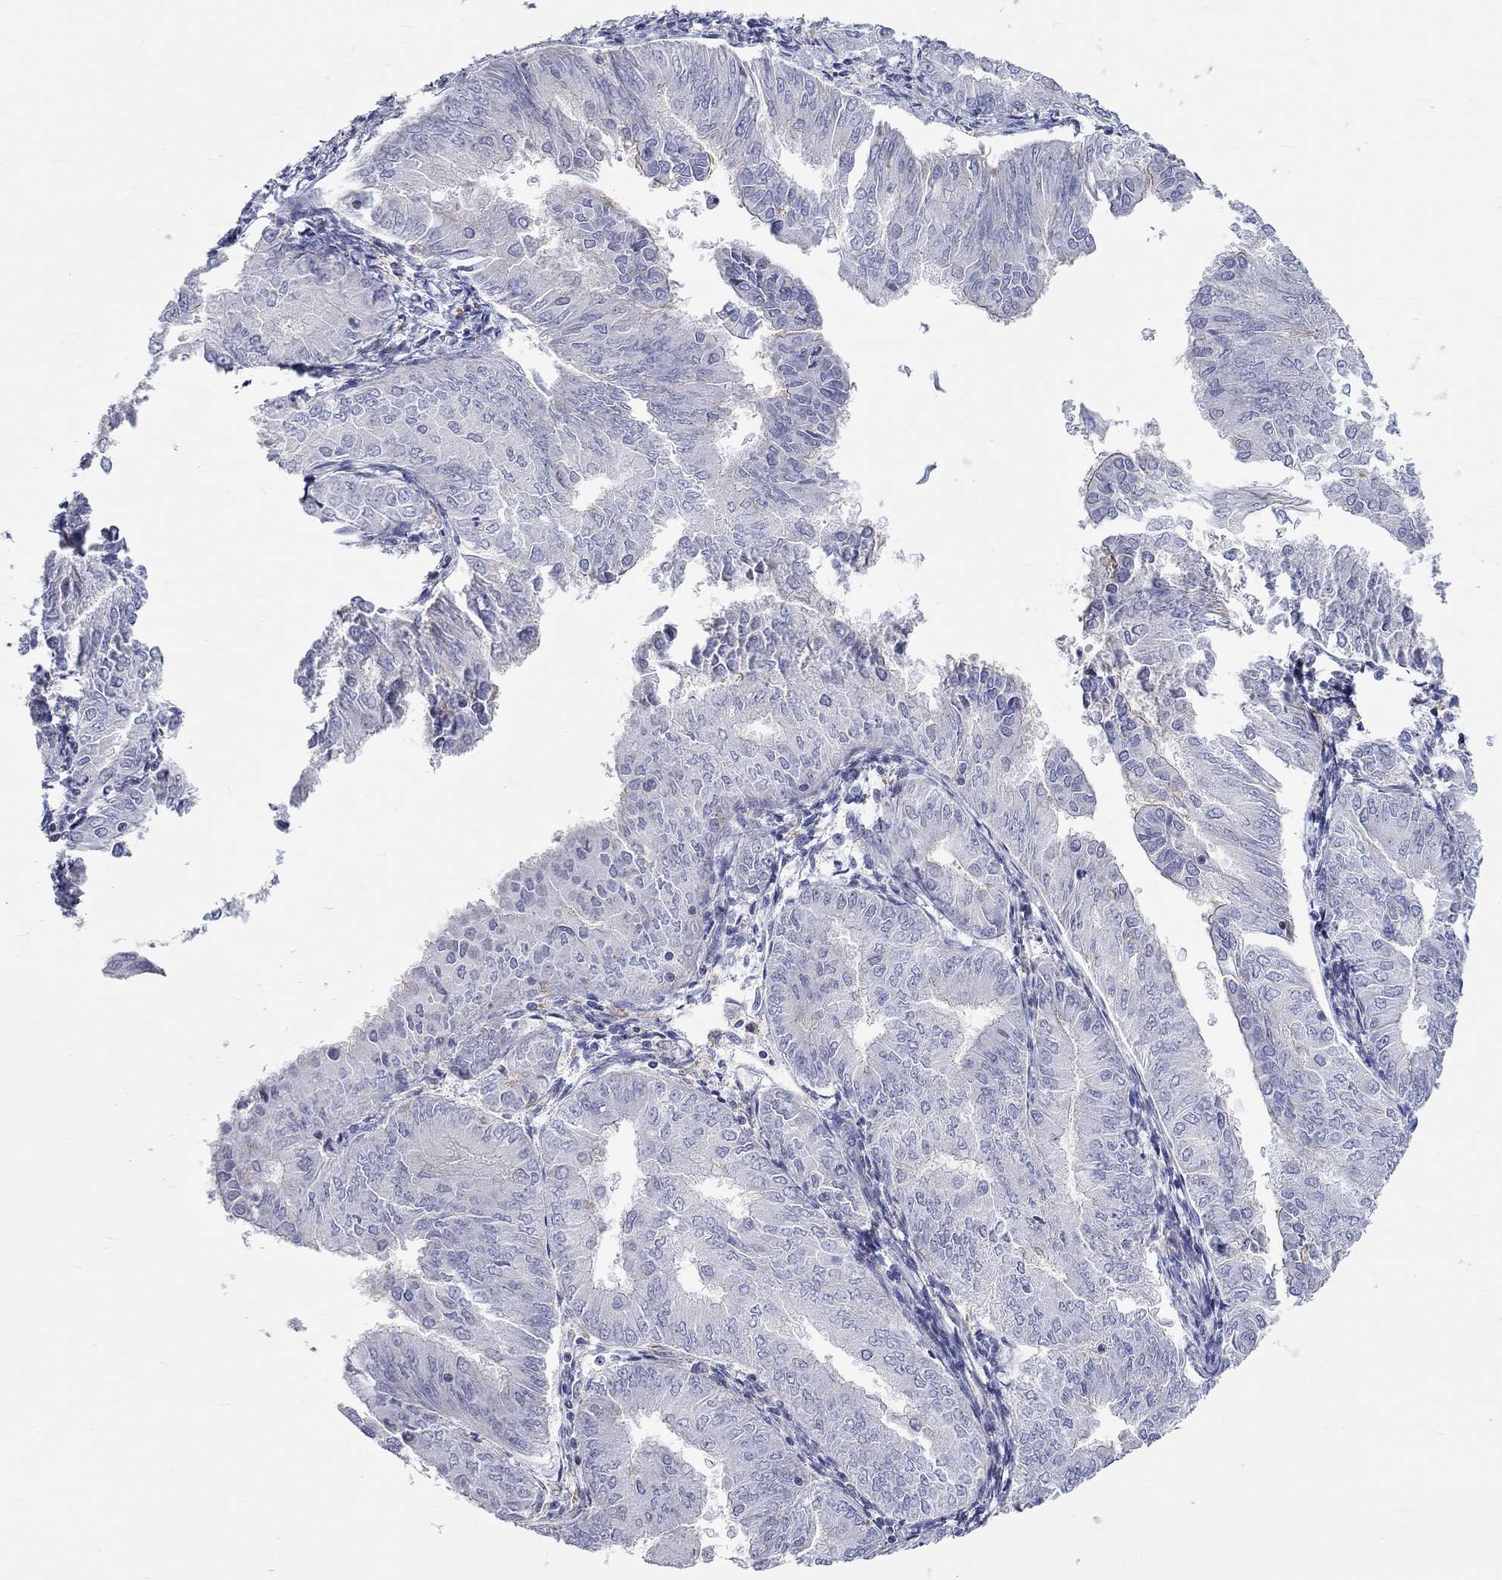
{"staining": {"intensity": "negative", "quantity": "none", "location": "none"}, "tissue": "endometrial cancer", "cell_type": "Tumor cells", "image_type": "cancer", "snomed": [{"axis": "morphology", "description": "Adenocarcinoma, NOS"}, {"axis": "topography", "description": "Endometrium"}], "caption": "Tumor cells are negative for protein expression in human endometrial adenocarcinoma. (Immunohistochemistry, brightfield microscopy, high magnification).", "gene": "PCDHGA10", "patient": {"sex": "female", "age": 53}}